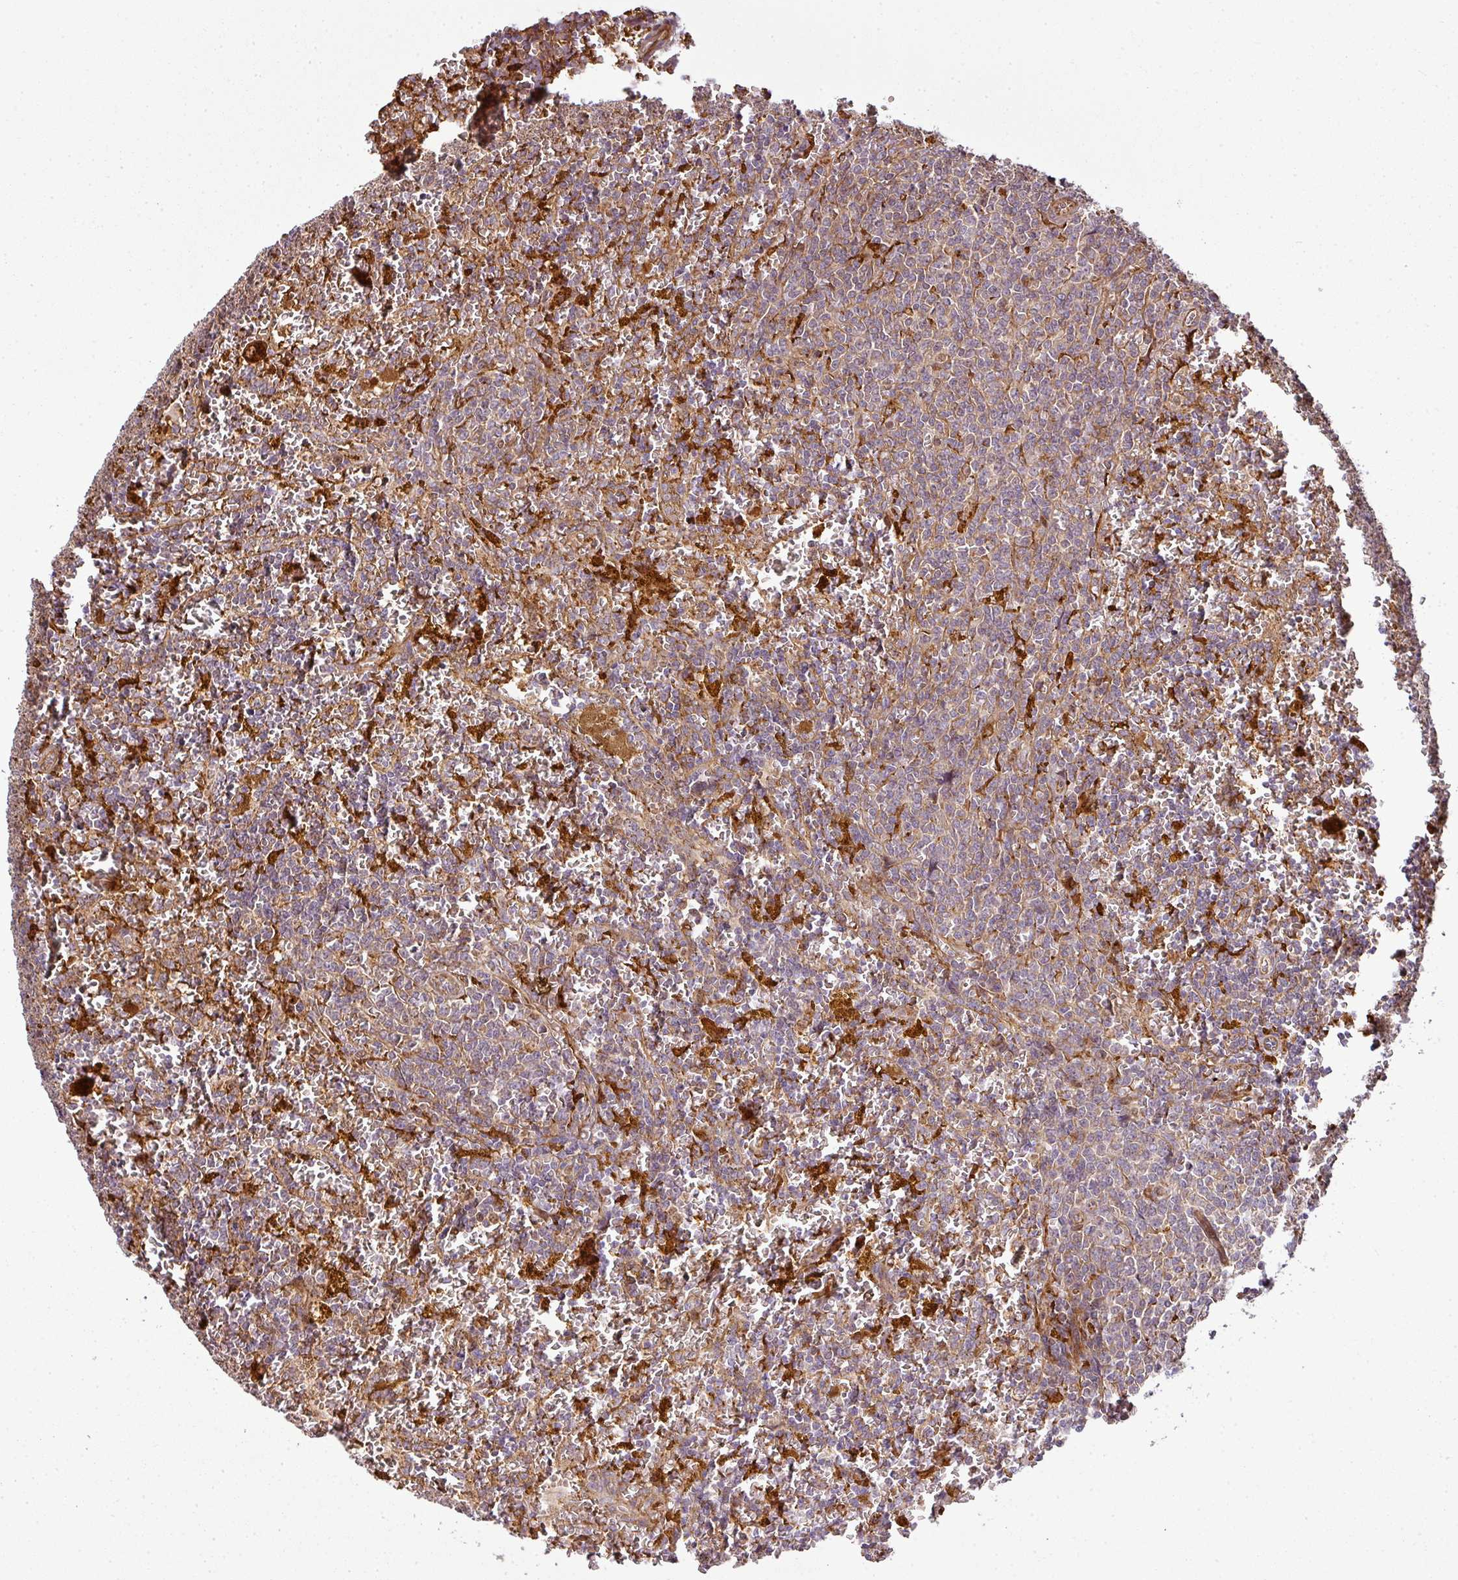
{"staining": {"intensity": "weak", "quantity": ">75%", "location": "cytoplasmic/membranous"}, "tissue": "lymphoma", "cell_type": "Tumor cells", "image_type": "cancer", "snomed": [{"axis": "morphology", "description": "Malignant lymphoma, non-Hodgkin's type, Low grade"}, {"axis": "topography", "description": "Spleen"}, {"axis": "topography", "description": "Lymph node"}], "caption": "High-magnification brightfield microscopy of lymphoma stained with DAB (brown) and counterstained with hematoxylin (blue). tumor cells exhibit weak cytoplasmic/membranous positivity is identified in about>75% of cells. Immunohistochemistry stains the protein of interest in brown and the nuclei are stained blue.", "gene": "ATAT1", "patient": {"sex": "female", "age": 66}}